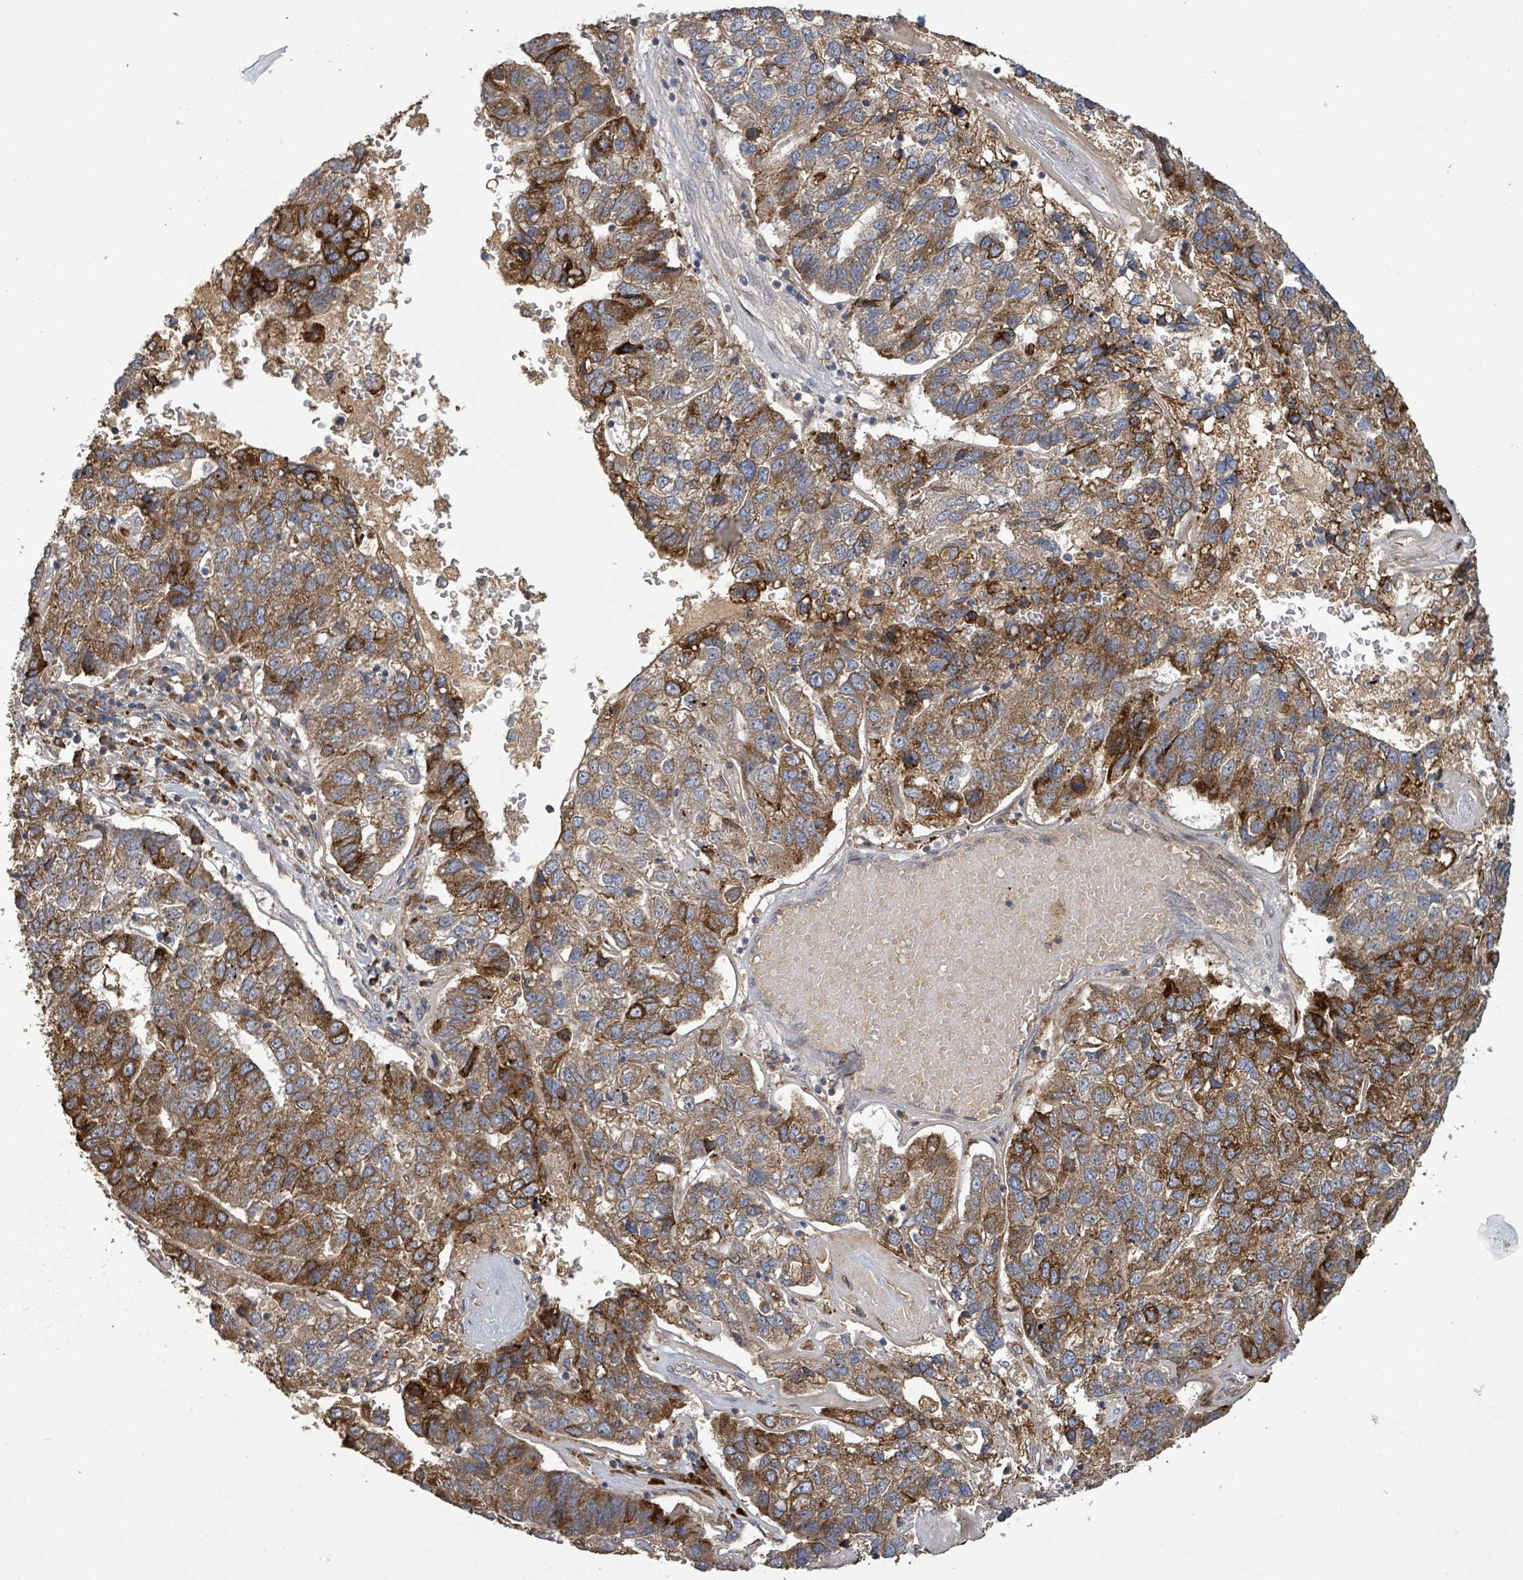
{"staining": {"intensity": "strong", "quantity": "25%-75%", "location": "cytoplasmic/membranous"}, "tissue": "pancreatic cancer", "cell_type": "Tumor cells", "image_type": "cancer", "snomed": [{"axis": "morphology", "description": "Adenocarcinoma, NOS"}, {"axis": "topography", "description": "Pancreas"}], "caption": "Approximately 25%-75% of tumor cells in human pancreatic cancer (adenocarcinoma) reveal strong cytoplasmic/membranous protein positivity as visualized by brown immunohistochemical staining.", "gene": "STARD4", "patient": {"sex": "female", "age": 61}}